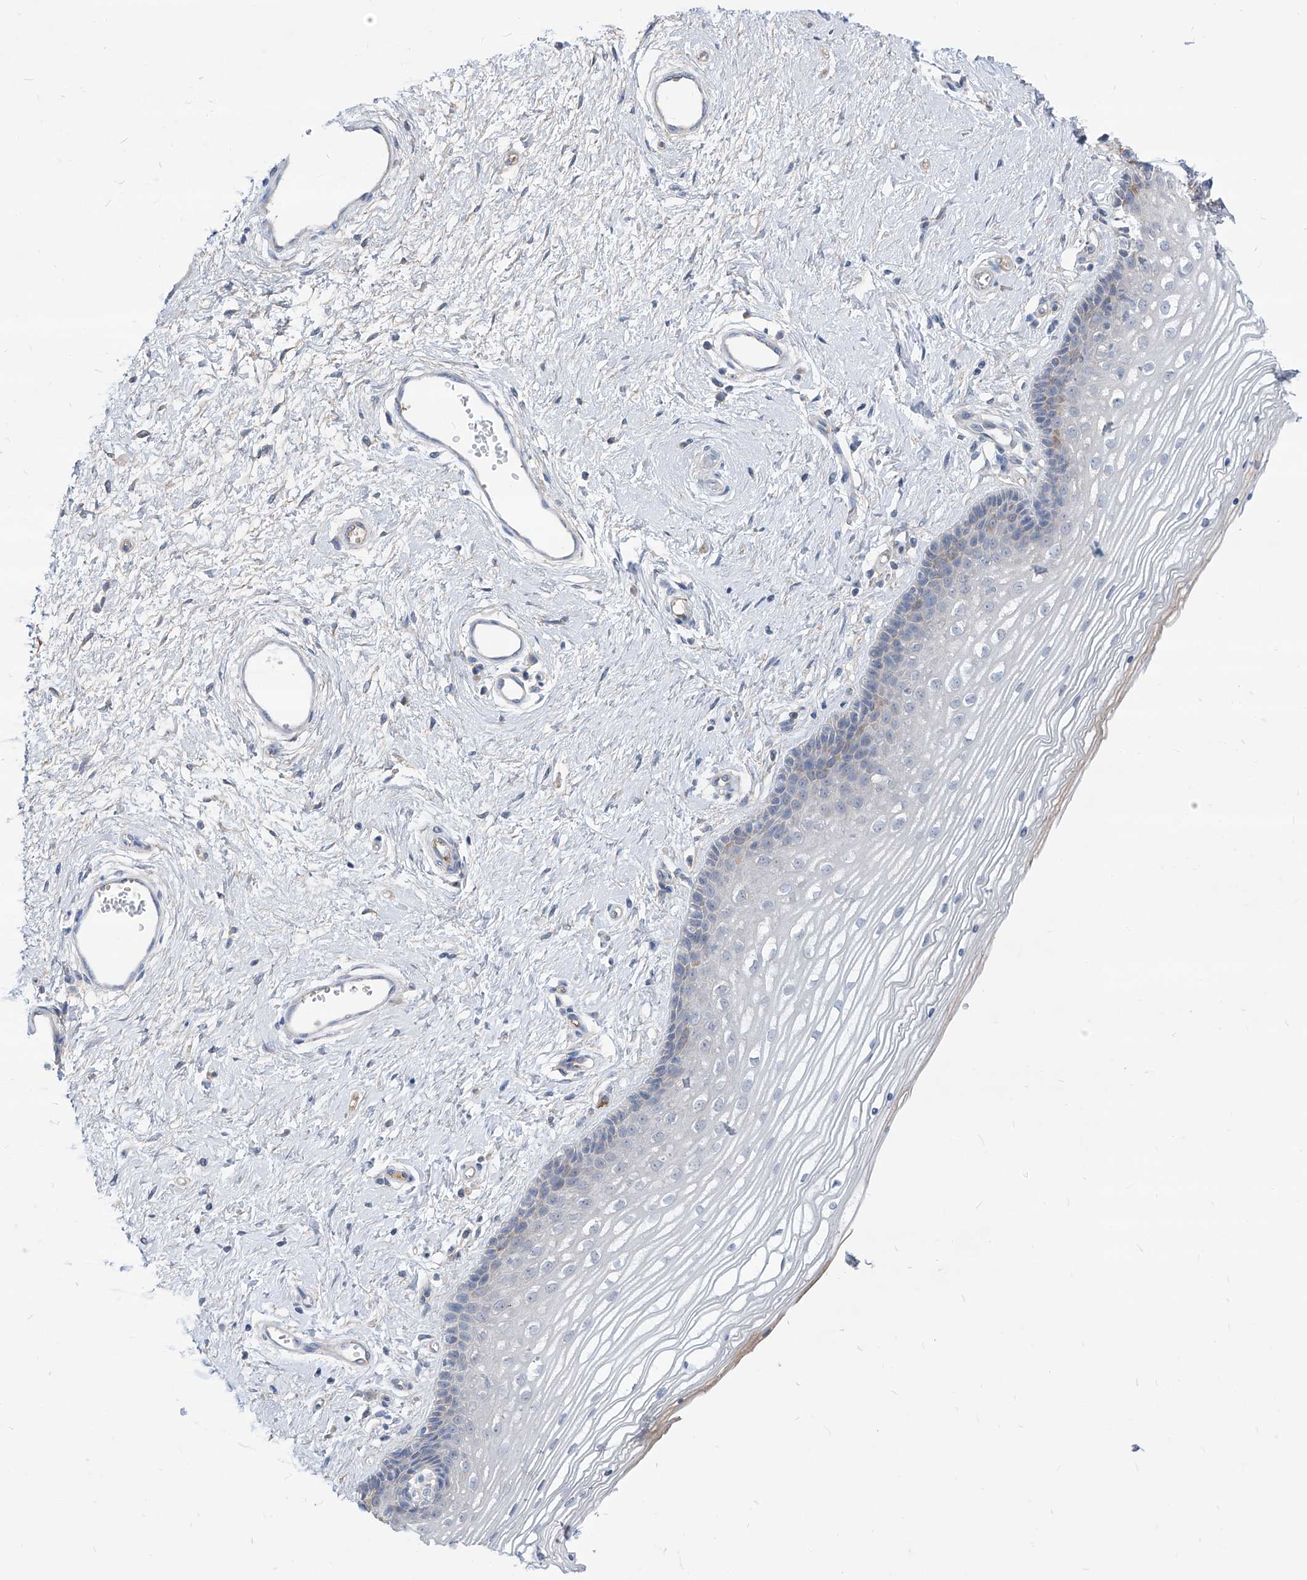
{"staining": {"intensity": "negative", "quantity": "none", "location": "none"}, "tissue": "vagina", "cell_type": "Squamous epithelial cells", "image_type": "normal", "snomed": [{"axis": "morphology", "description": "Normal tissue, NOS"}, {"axis": "topography", "description": "Vagina"}], "caption": "Immunohistochemistry (IHC) of normal human vagina displays no staining in squamous epithelial cells. (Brightfield microscopy of DAB (3,3'-diaminobenzidine) immunohistochemistry (IHC) at high magnification).", "gene": "AKAP10", "patient": {"sex": "female", "age": 46}}